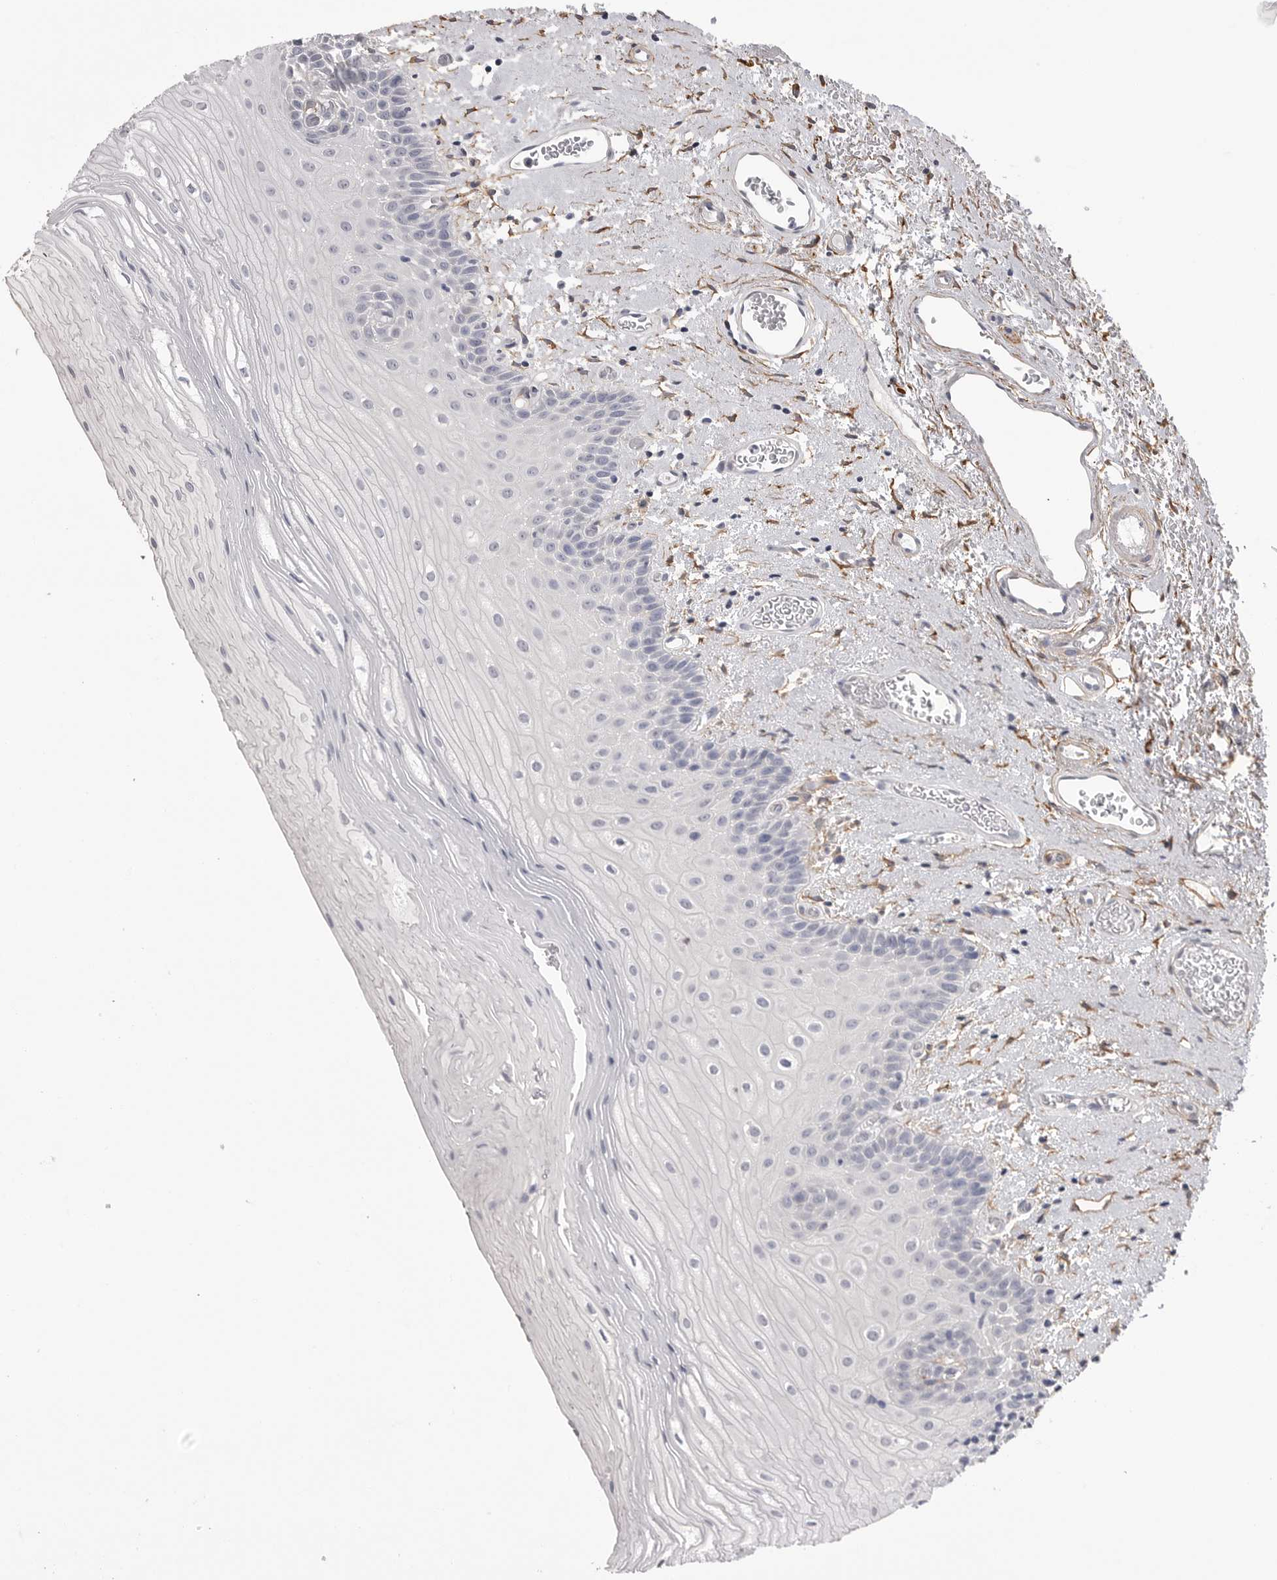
{"staining": {"intensity": "negative", "quantity": "none", "location": "none"}, "tissue": "oral mucosa", "cell_type": "Squamous epithelial cells", "image_type": "normal", "snomed": [{"axis": "morphology", "description": "Normal tissue, NOS"}, {"axis": "topography", "description": "Oral tissue"}], "caption": "IHC micrograph of unremarkable human oral mucosa stained for a protein (brown), which exhibits no expression in squamous epithelial cells. (DAB immunohistochemistry (IHC) visualized using brightfield microscopy, high magnification).", "gene": "AKAP12", "patient": {"sex": "male", "age": 52}}